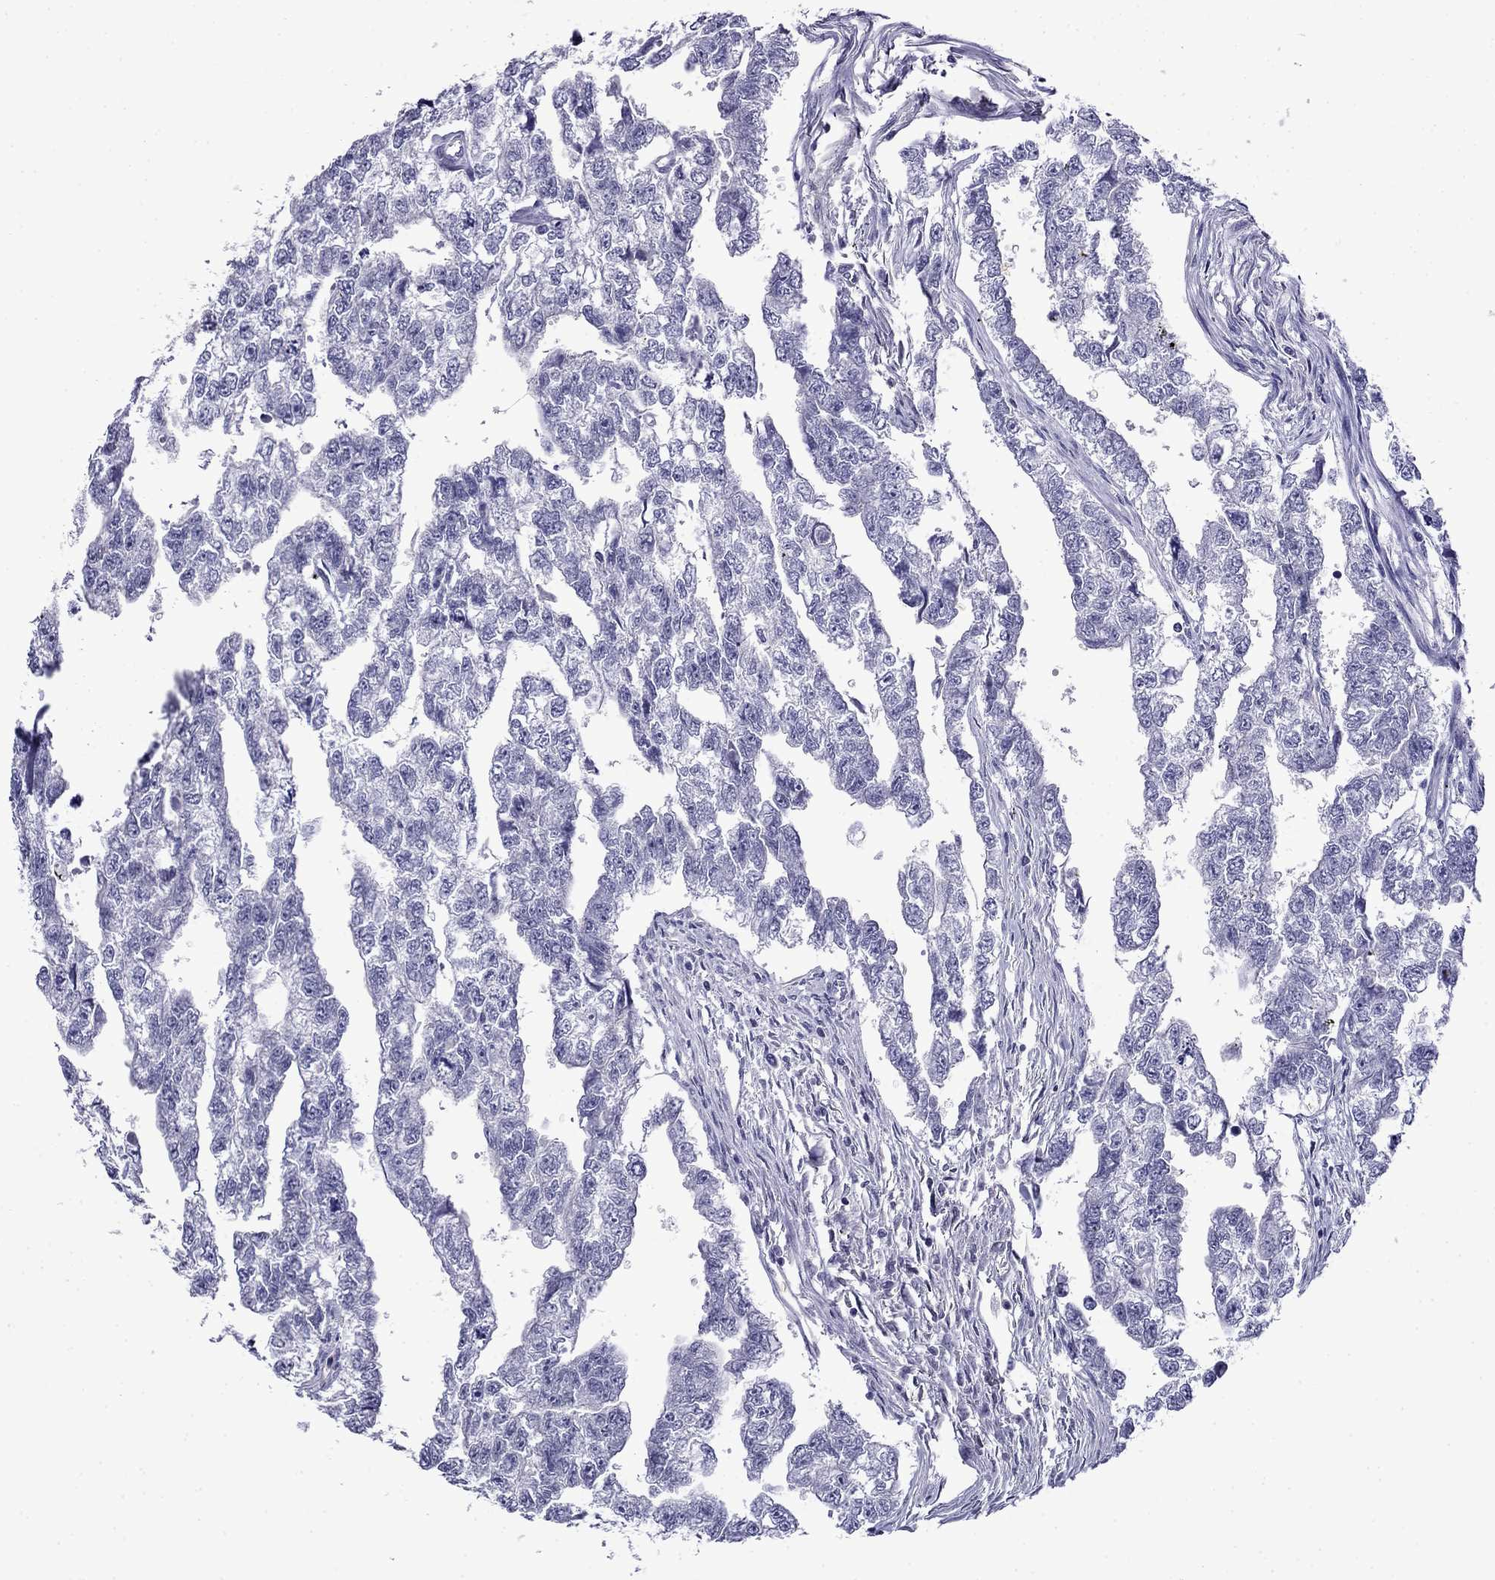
{"staining": {"intensity": "negative", "quantity": "none", "location": "none"}, "tissue": "testis cancer", "cell_type": "Tumor cells", "image_type": "cancer", "snomed": [{"axis": "morphology", "description": "Carcinoma, Embryonal, NOS"}, {"axis": "morphology", "description": "Teratoma, malignant, NOS"}, {"axis": "topography", "description": "Testis"}], "caption": "An immunohistochemistry photomicrograph of testis embryonal carcinoma is shown. There is no staining in tumor cells of testis embryonal carcinoma. (DAB immunohistochemistry (IHC) with hematoxylin counter stain).", "gene": "PRR18", "patient": {"sex": "male", "age": 44}}